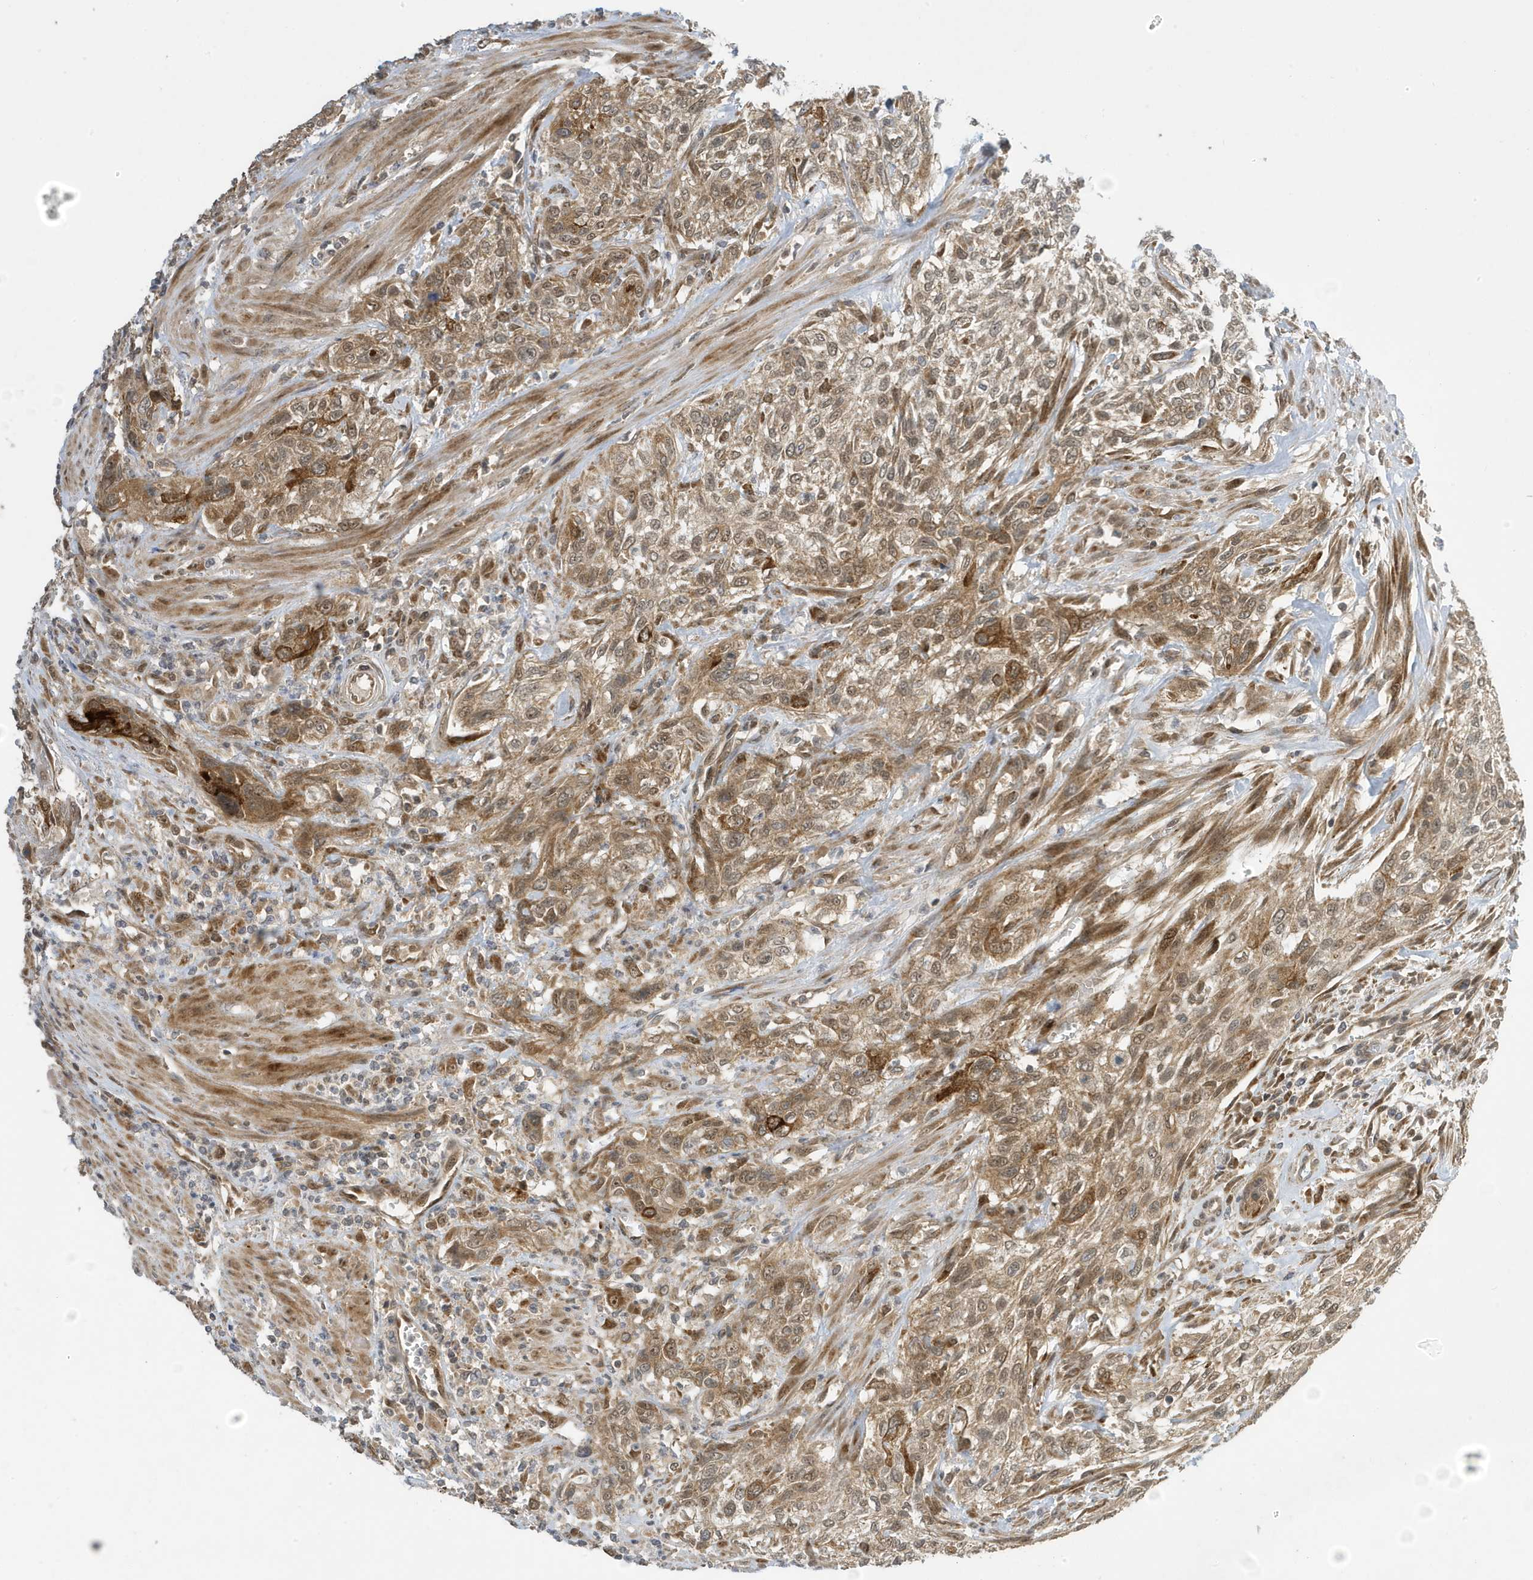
{"staining": {"intensity": "moderate", "quantity": ">75%", "location": "cytoplasmic/membranous,nuclear"}, "tissue": "urothelial cancer", "cell_type": "Tumor cells", "image_type": "cancer", "snomed": [{"axis": "morphology", "description": "Urothelial carcinoma, High grade"}, {"axis": "topography", "description": "Urinary bladder"}], "caption": "There is medium levels of moderate cytoplasmic/membranous and nuclear staining in tumor cells of high-grade urothelial carcinoma, as demonstrated by immunohistochemical staining (brown color).", "gene": "NCOA7", "patient": {"sex": "male", "age": 35}}